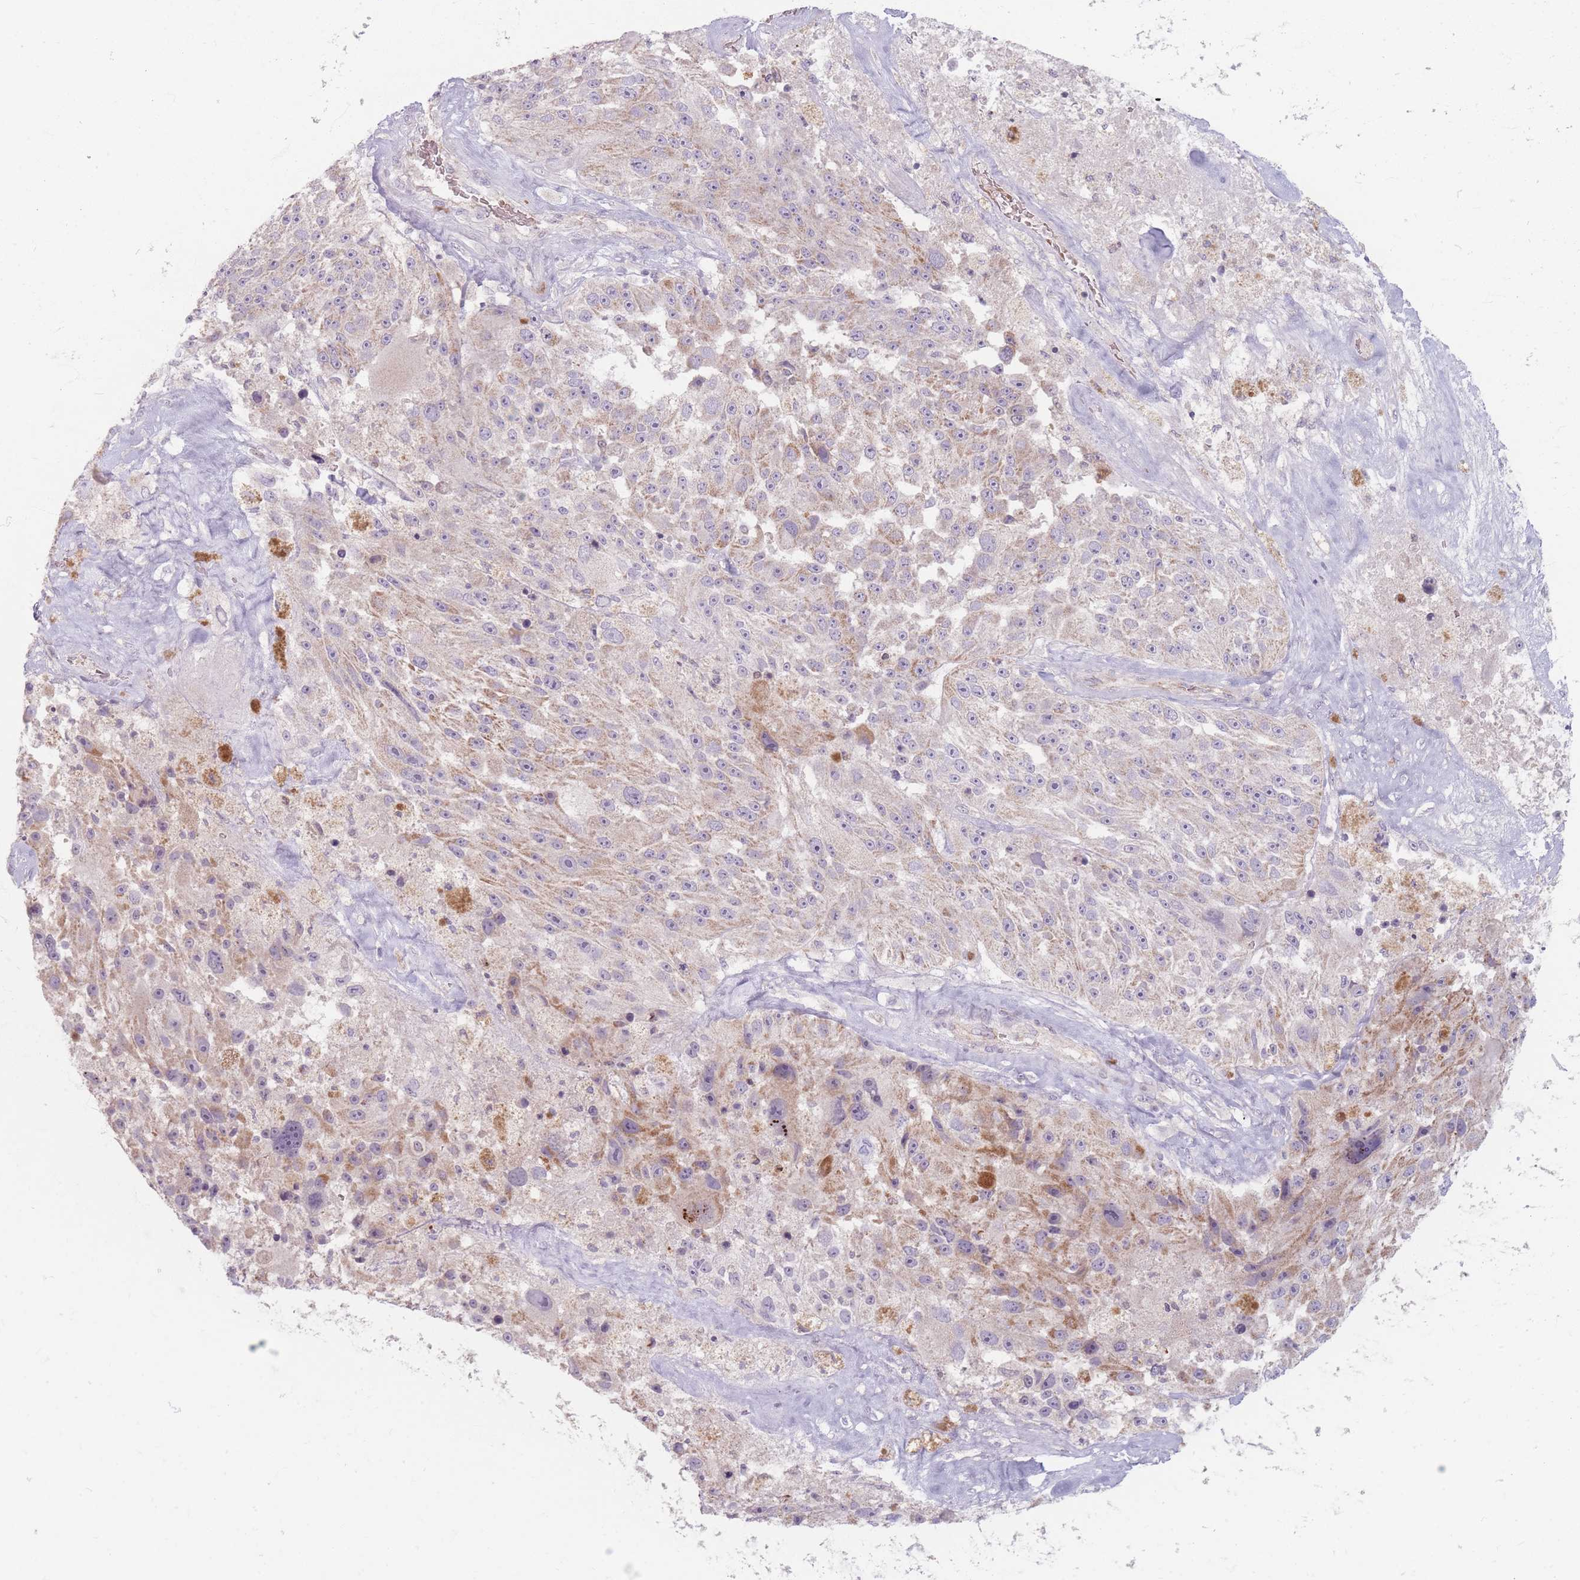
{"staining": {"intensity": "moderate", "quantity": "<25%", "location": "cytoplasmic/membranous"}, "tissue": "melanoma", "cell_type": "Tumor cells", "image_type": "cancer", "snomed": [{"axis": "morphology", "description": "Malignant melanoma, Metastatic site"}, {"axis": "topography", "description": "Lymph node"}], "caption": "The photomicrograph reveals immunohistochemical staining of melanoma. There is moderate cytoplasmic/membranous positivity is seen in approximately <25% of tumor cells.", "gene": "CHCHD7", "patient": {"sex": "male", "age": 62}}